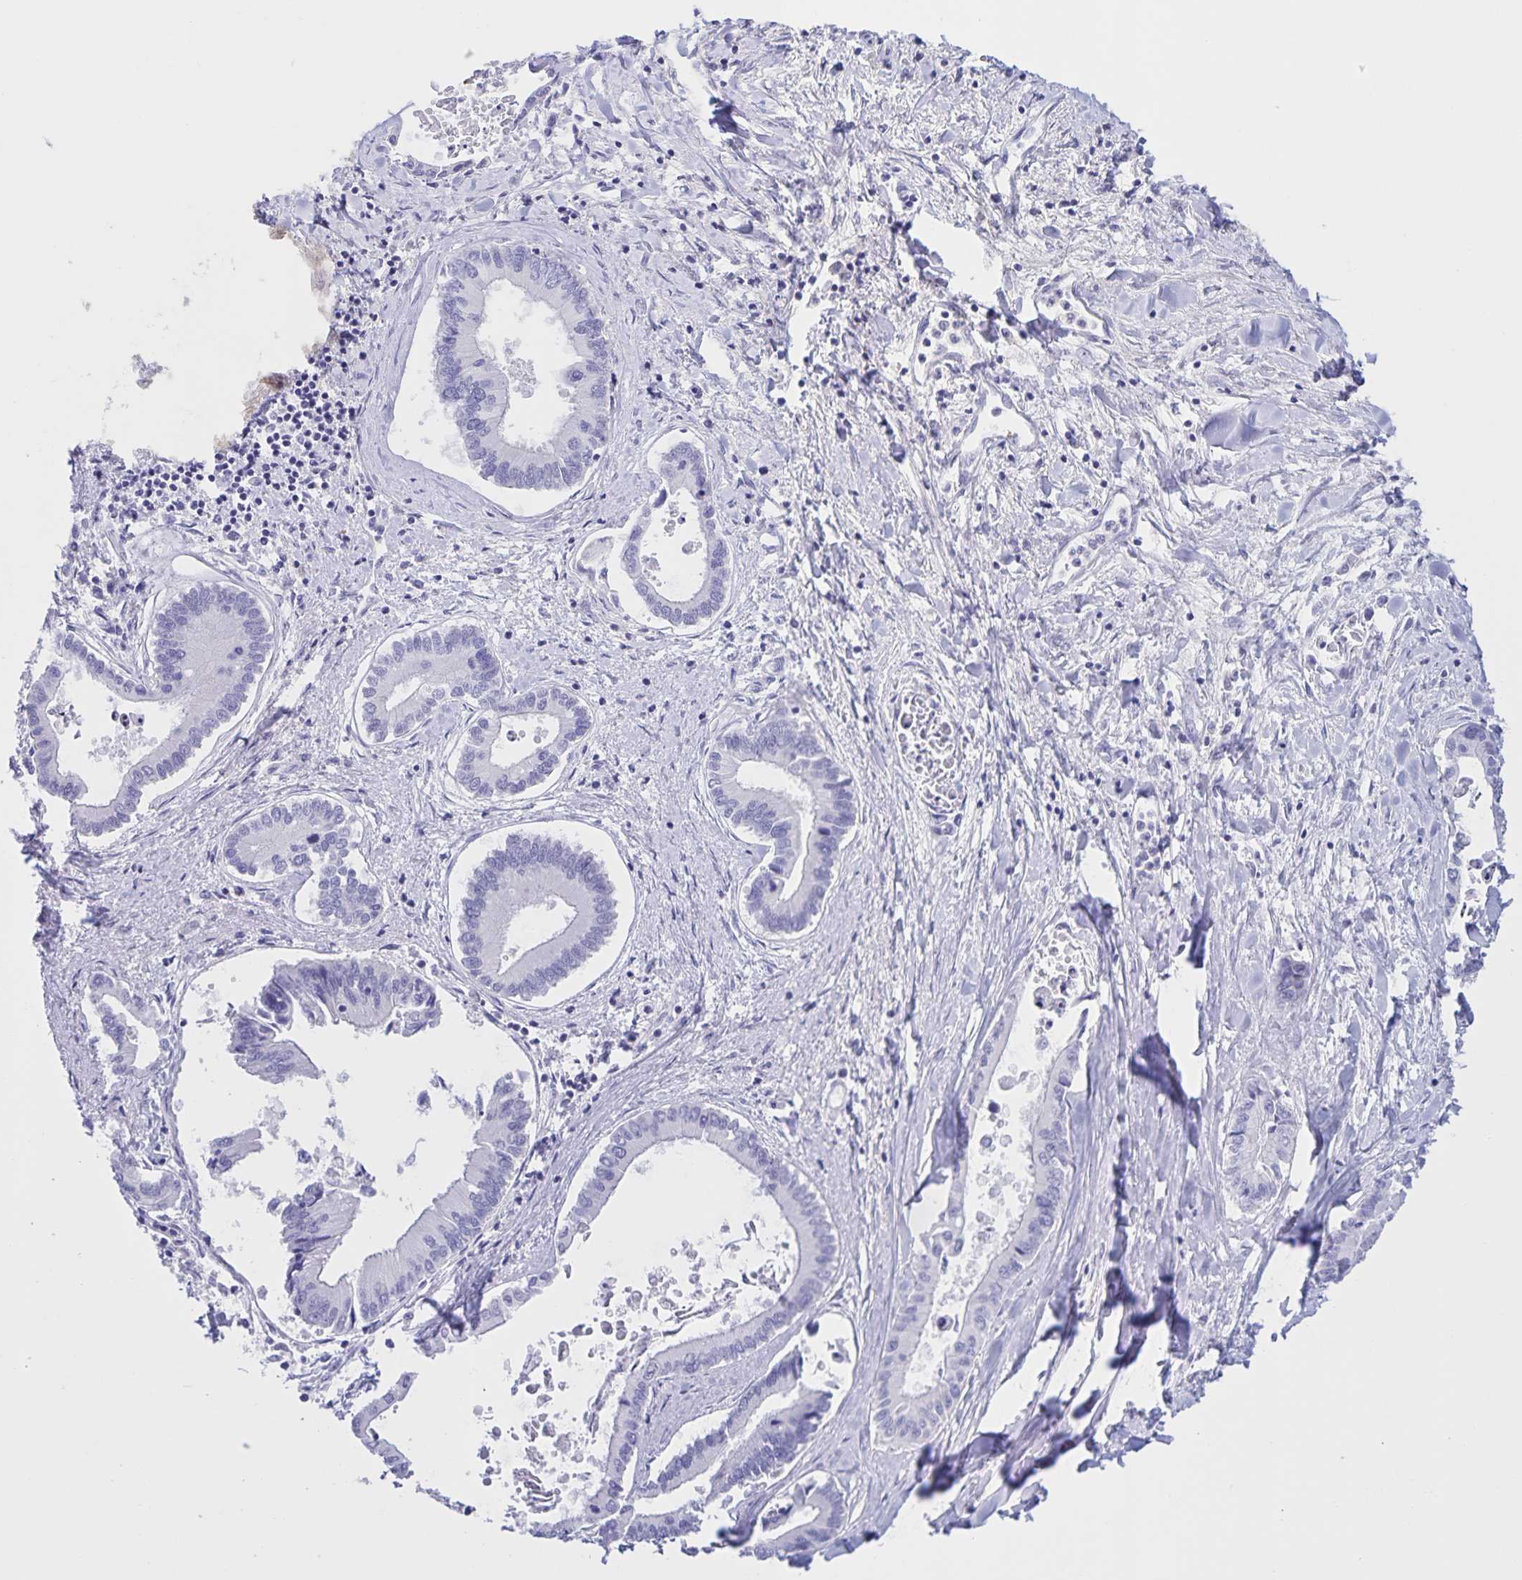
{"staining": {"intensity": "negative", "quantity": "none", "location": "none"}, "tissue": "liver cancer", "cell_type": "Tumor cells", "image_type": "cancer", "snomed": [{"axis": "morphology", "description": "Cholangiocarcinoma"}, {"axis": "topography", "description": "Liver"}], "caption": "Immunohistochemistry of human liver cancer demonstrates no expression in tumor cells. (Stains: DAB immunohistochemistry (IHC) with hematoxylin counter stain, Microscopy: brightfield microscopy at high magnification).", "gene": "DMGDH", "patient": {"sex": "male", "age": 66}}